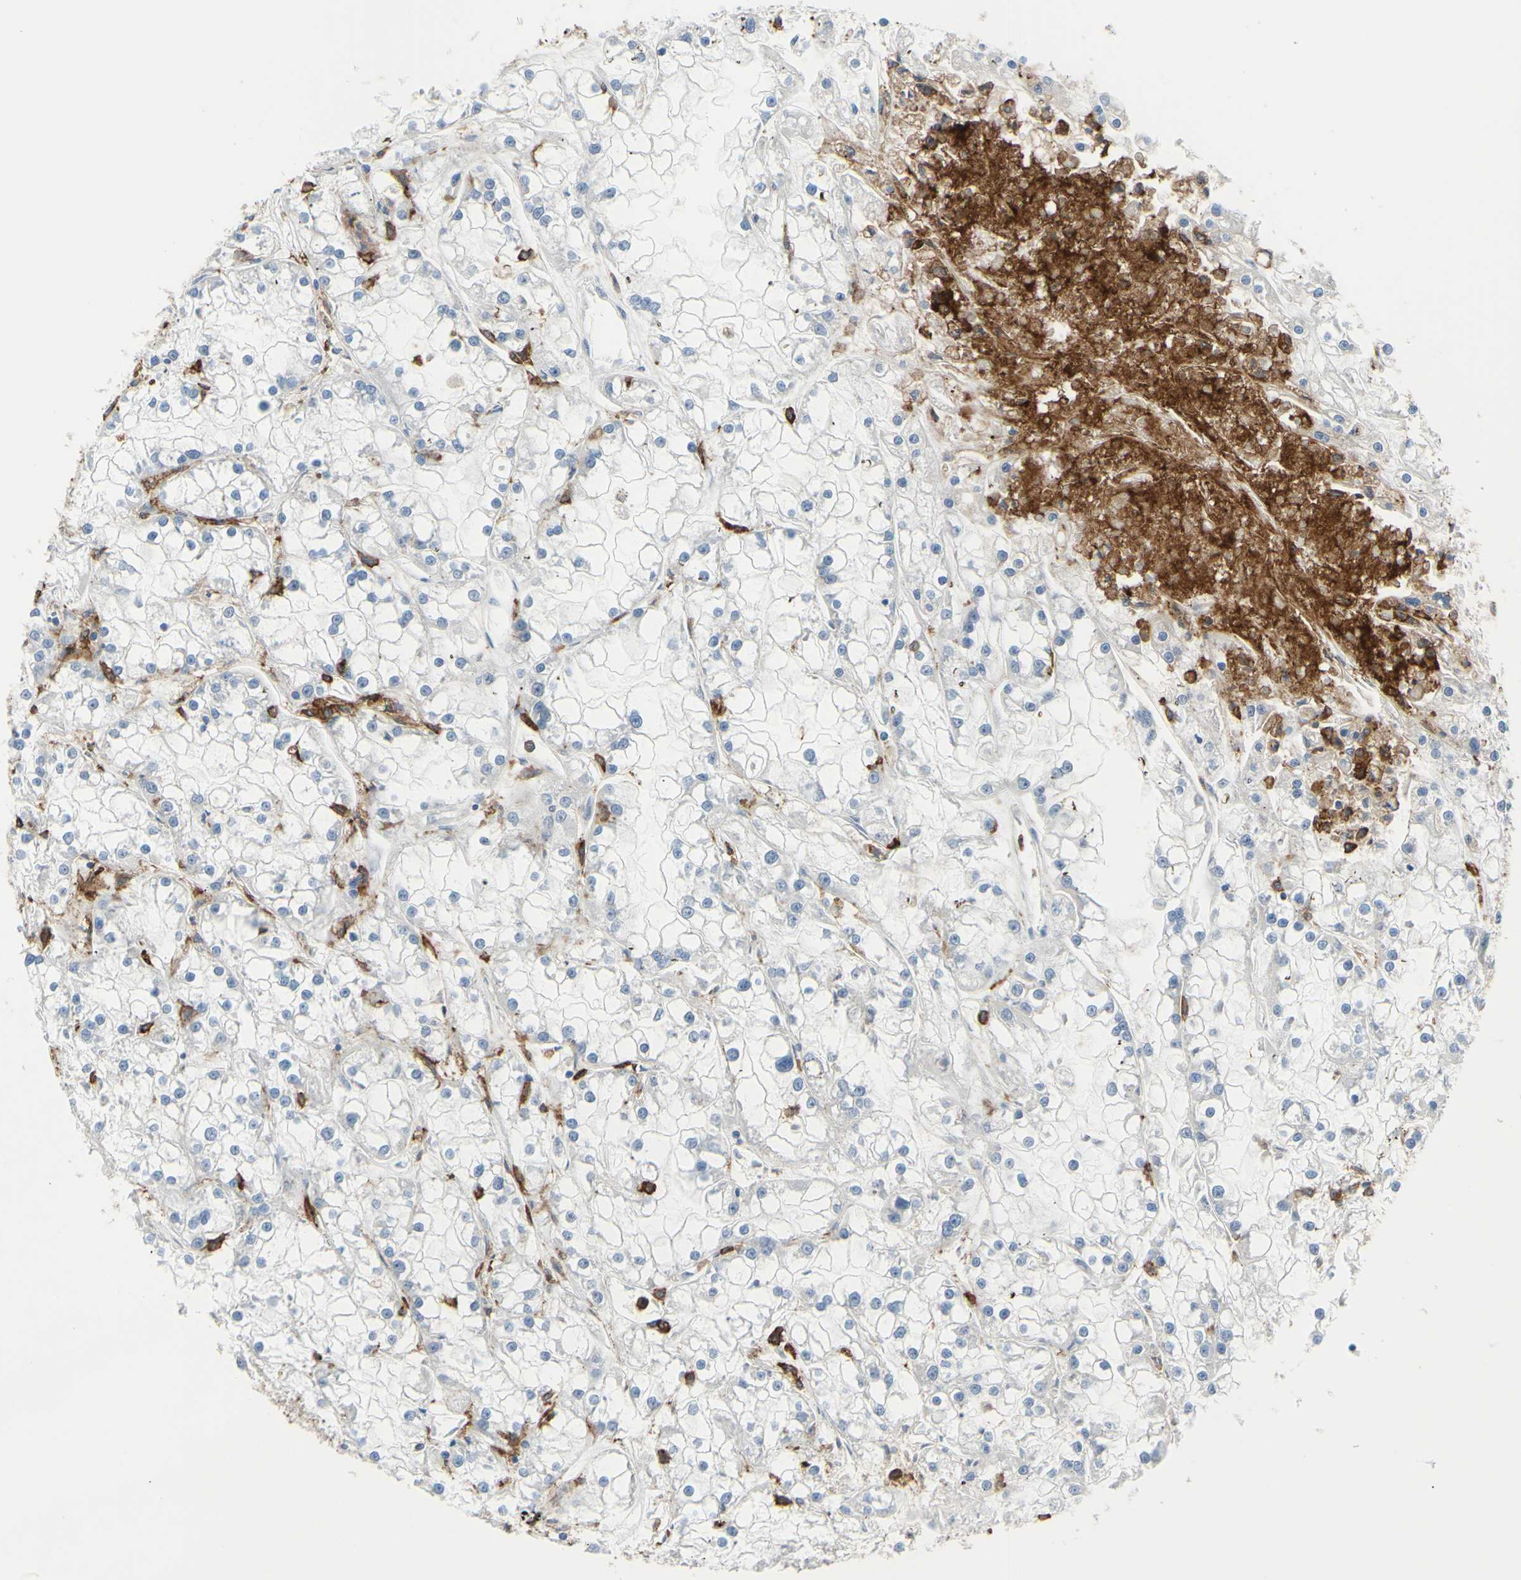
{"staining": {"intensity": "negative", "quantity": "none", "location": "none"}, "tissue": "renal cancer", "cell_type": "Tumor cells", "image_type": "cancer", "snomed": [{"axis": "morphology", "description": "Adenocarcinoma, NOS"}, {"axis": "topography", "description": "Kidney"}], "caption": "Immunohistochemical staining of renal adenocarcinoma shows no significant expression in tumor cells. Brightfield microscopy of immunohistochemistry stained with DAB (3,3'-diaminobenzidine) (brown) and hematoxylin (blue), captured at high magnification.", "gene": "FCGR2A", "patient": {"sex": "female", "age": 52}}